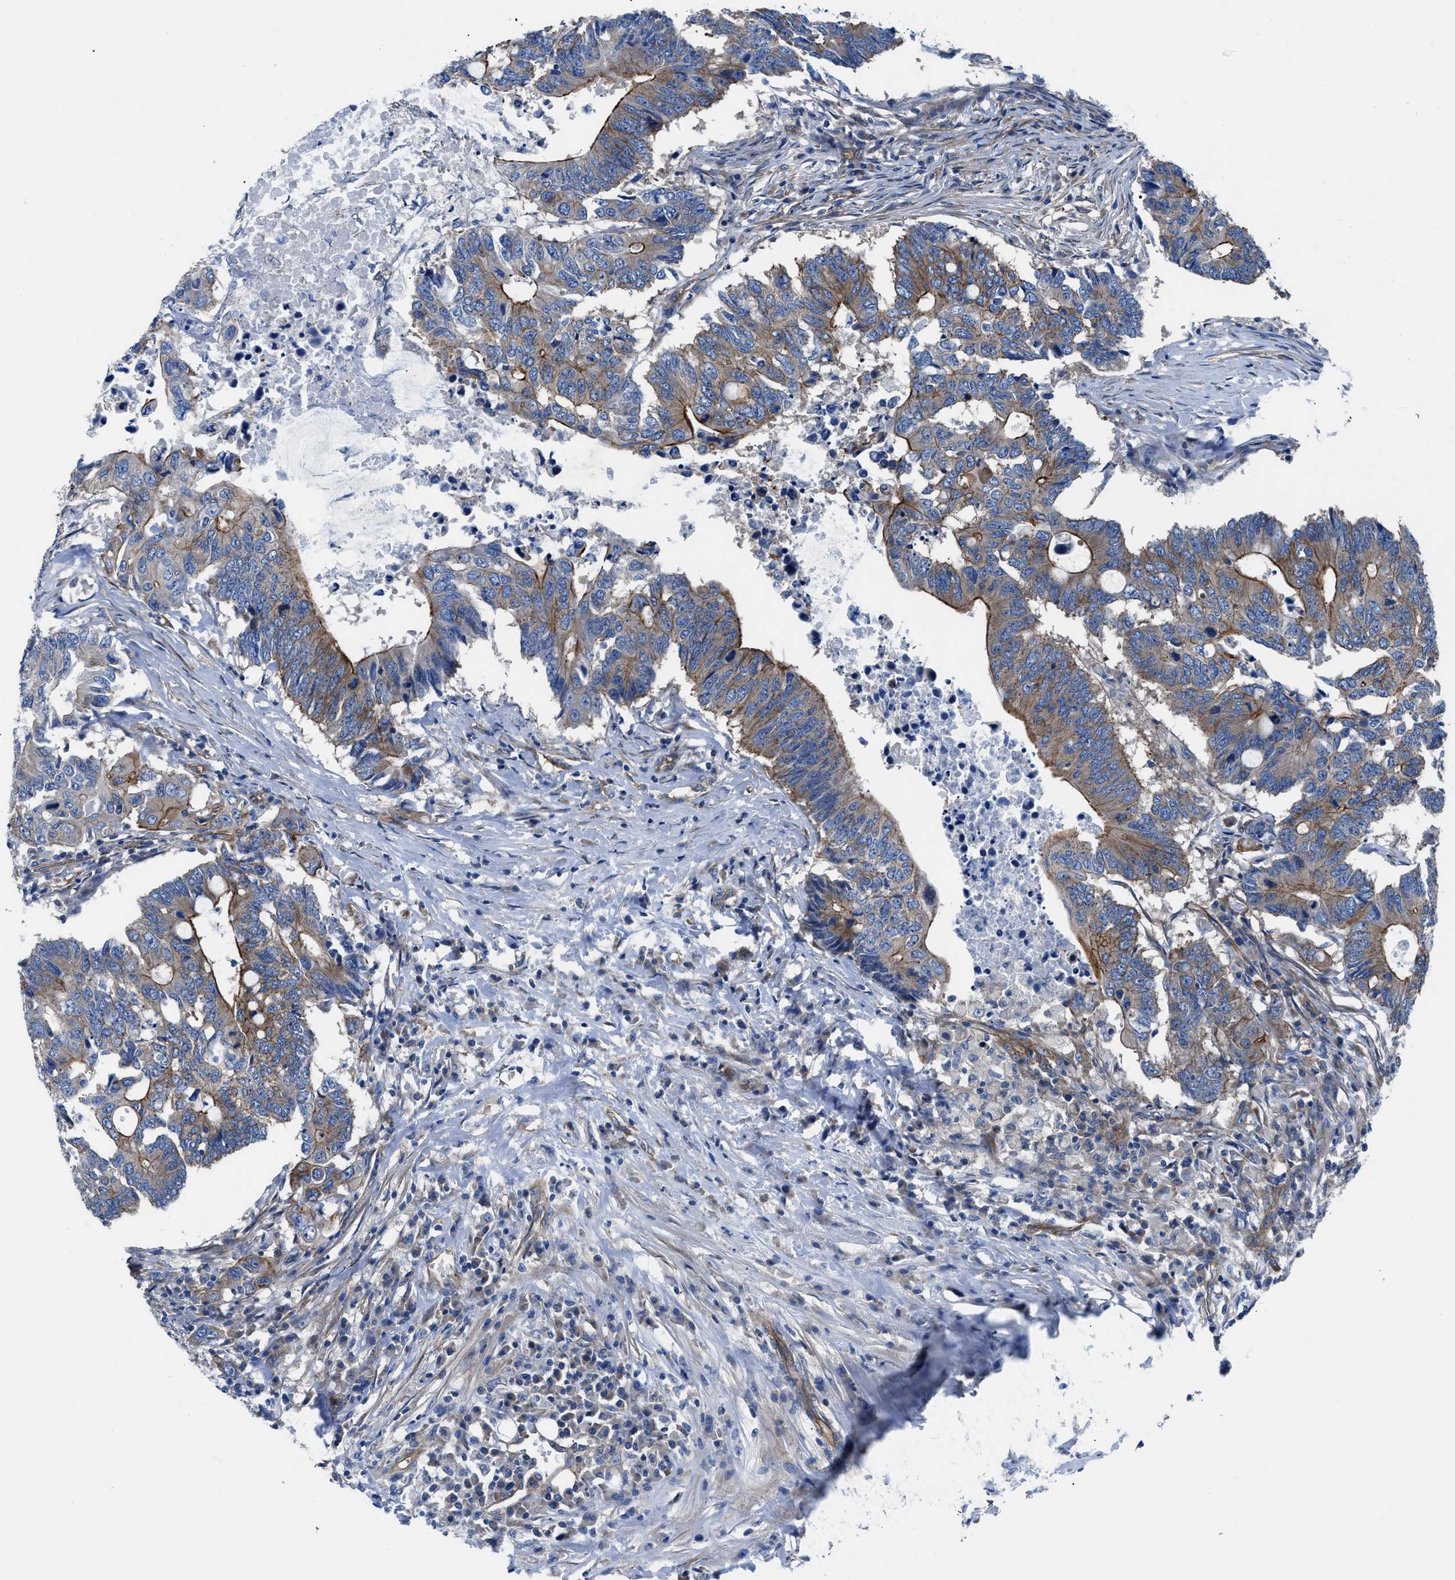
{"staining": {"intensity": "strong", "quantity": ">75%", "location": "cytoplasmic/membranous"}, "tissue": "colorectal cancer", "cell_type": "Tumor cells", "image_type": "cancer", "snomed": [{"axis": "morphology", "description": "Adenocarcinoma, NOS"}, {"axis": "topography", "description": "Colon"}], "caption": "Strong cytoplasmic/membranous expression is appreciated in approximately >75% of tumor cells in colorectal adenocarcinoma. (DAB IHC, brown staining for protein, blue staining for nuclei).", "gene": "TRIP4", "patient": {"sex": "male", "age": 71}}